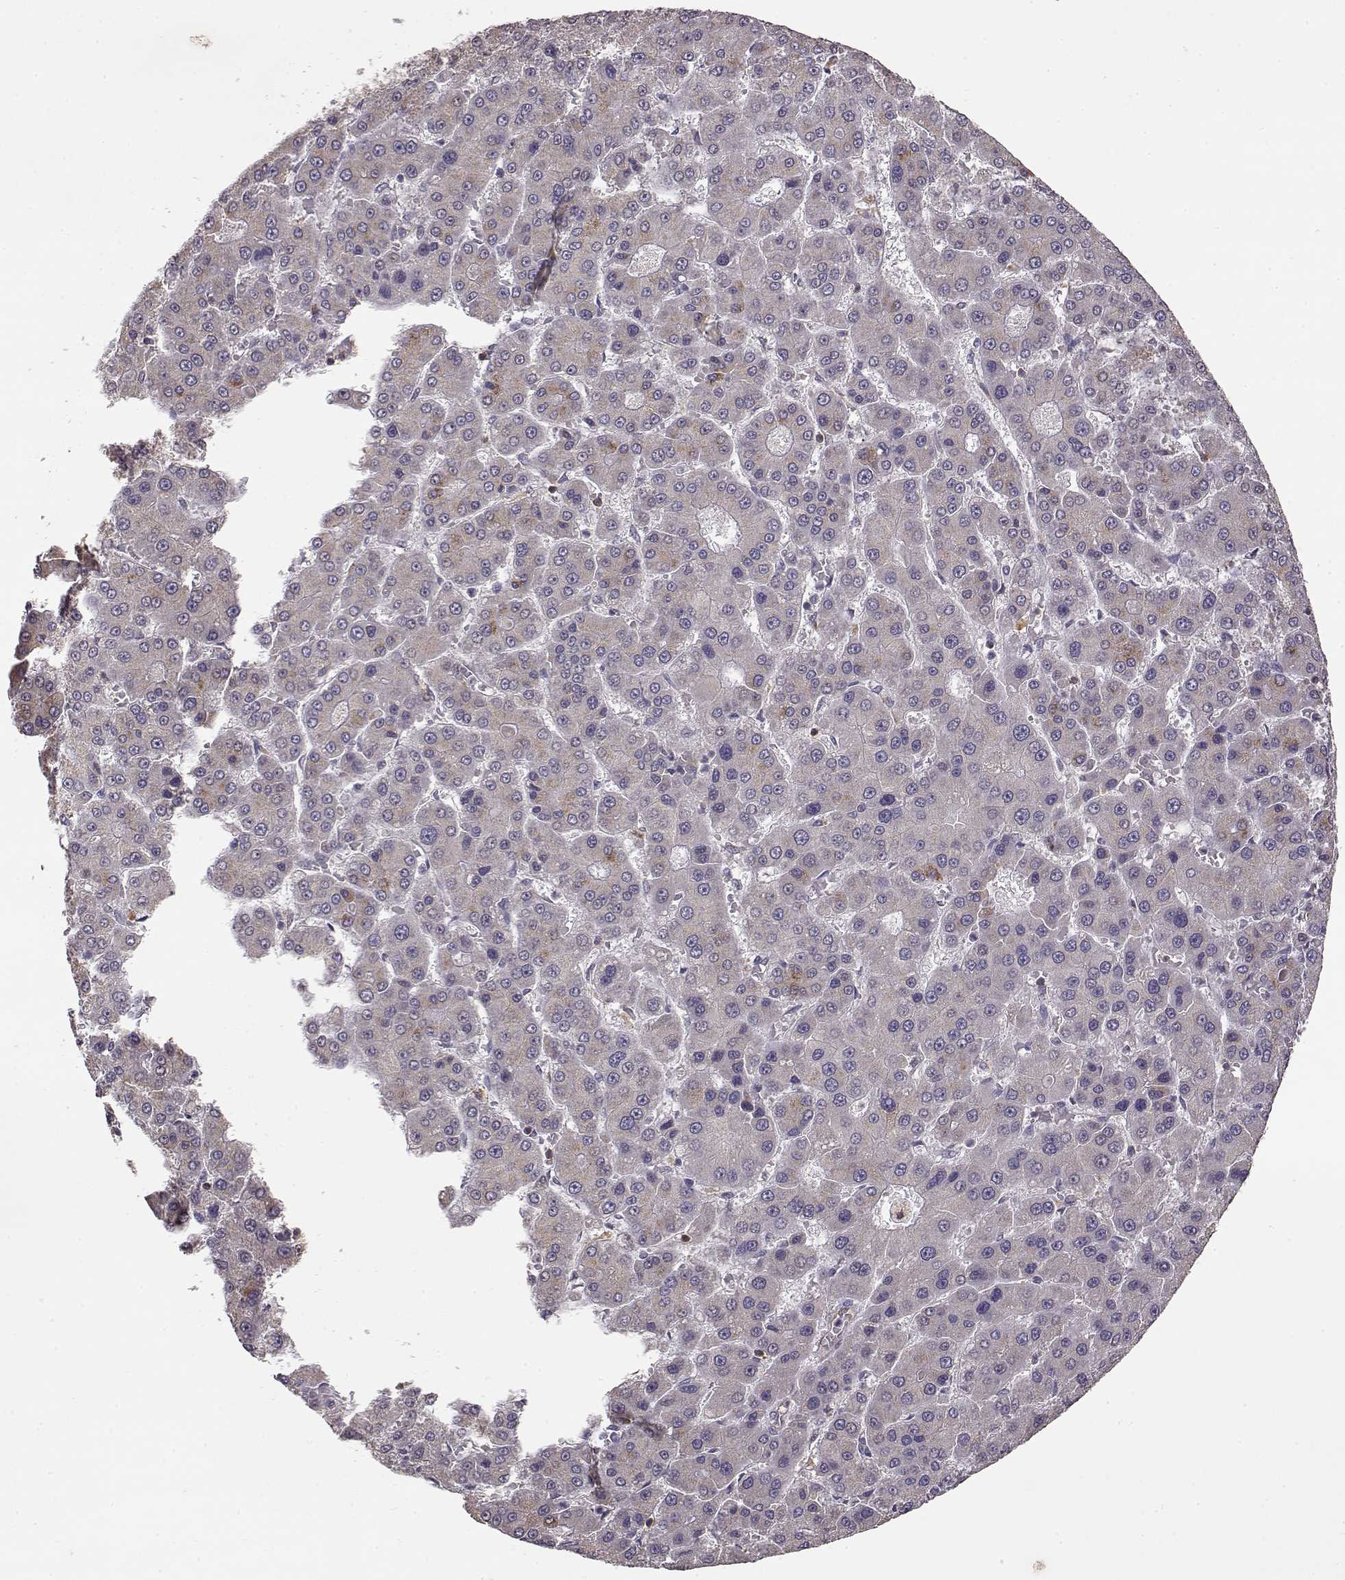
{"staining": {"intensity": "negative", "quantity": "none", "location": "none"}, "tissue": "liver cancer", "cell_type": "Tumor cells", "image_type": "cancer", "snomed": [{"axis": "morphology", "description": "Carcinoma, Hepatocellular, NOS"}, {"axis": "topography", "description": "Liver"}], "caption": "Image shows no significant protein staining in tumor cells of liver cancer.", "gene": "IFITM1", "patient": {"sex": "male", "age": 70}}